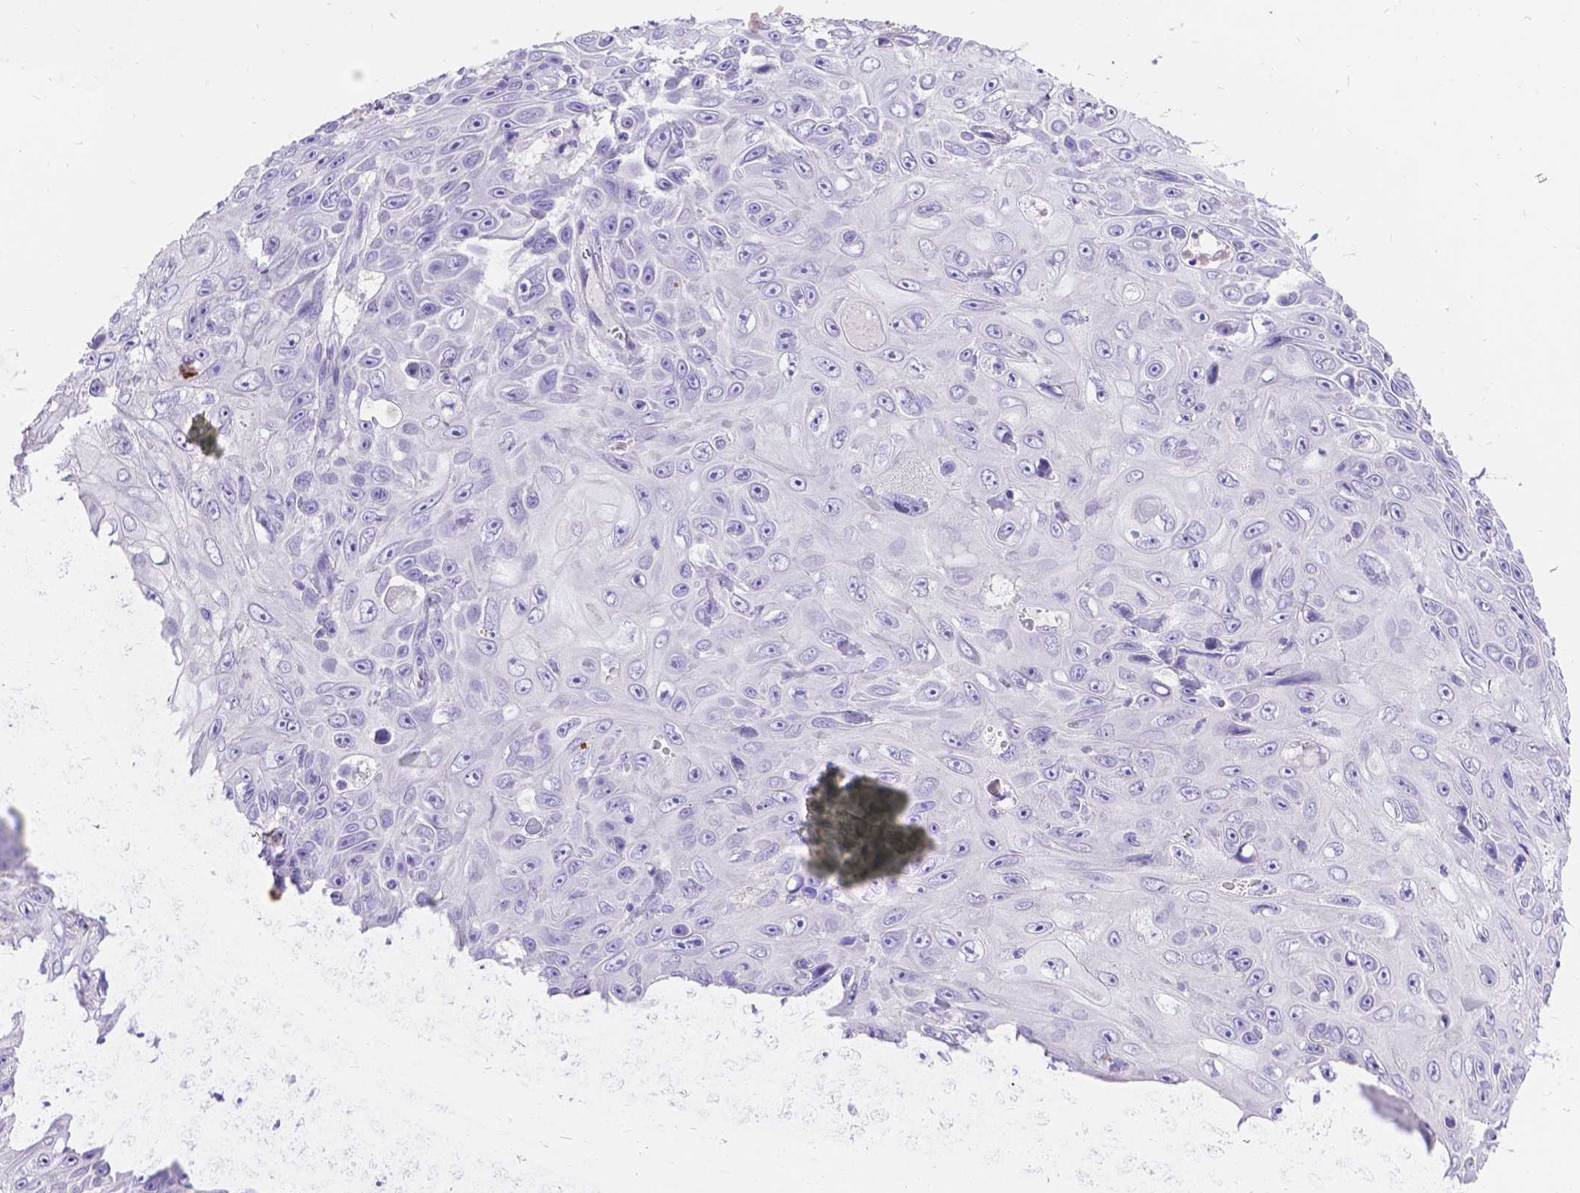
{"staining": {"intensity": "negative", "quantity": "none", "location": "none"}, "tissue": "skin cancer", "cell_type": "Tumor cells", "image_type": "cancer", "snomed": [{"axis": "morphology", "description": "Squamous cell carcinoma, NOS"}, {"axis": "topography", "description": "Skin"}], "caption": "Immunohistochemistry of skin cancer (squamous cell carcinoma) demonstrates no staining in tumor cells.", "gene": "GNRHR", "patient": {"sex": "male", "age": 82}}